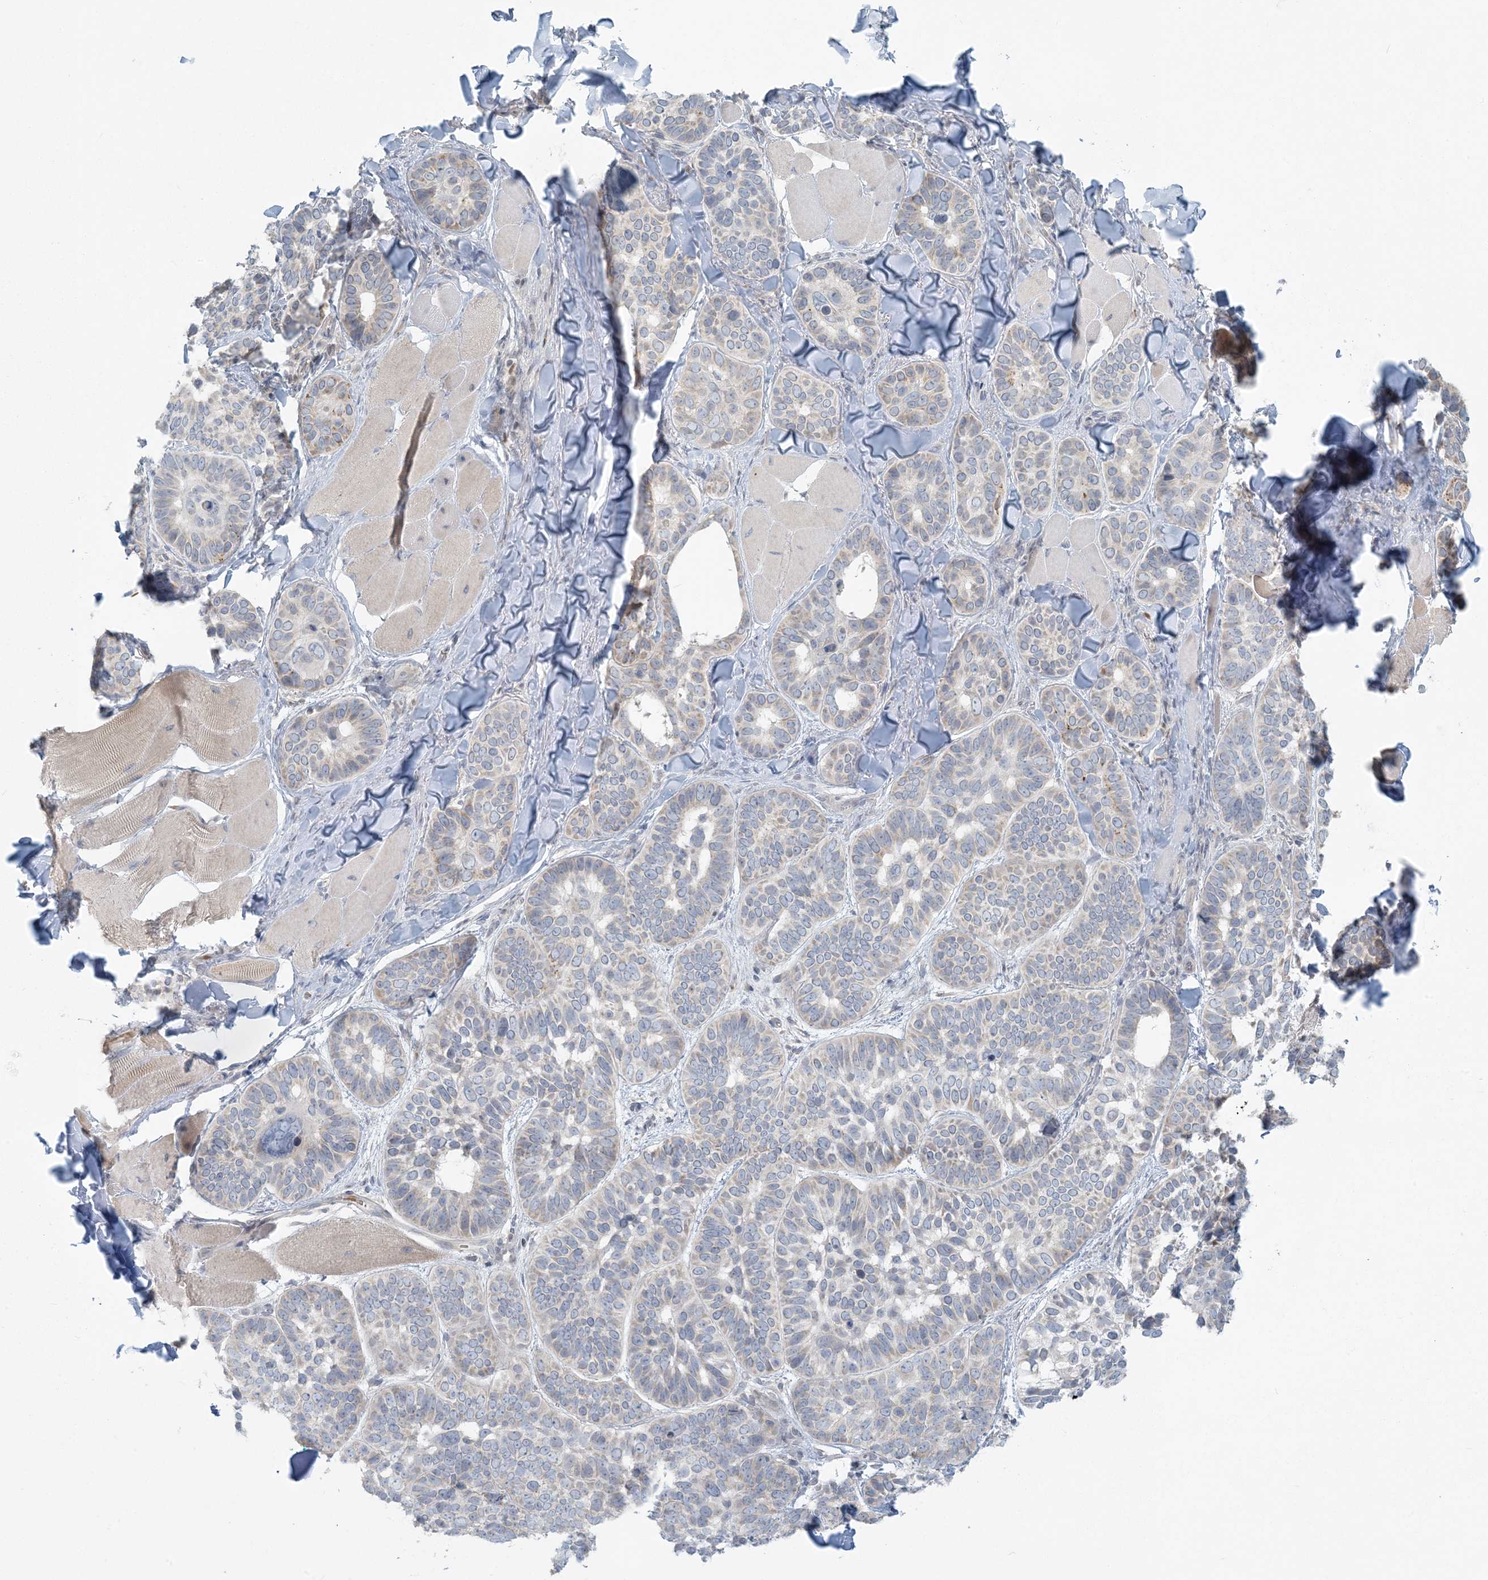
{"staining": {"intensity": "weak", "quantity": "<25%", "location": "cytoplasmic/membranous"}, "tissue": "skin cancer", "cell_type": "Tumor cells", "image_type": "cancer", "snomed": [{"axis": "morphology", "description": "Basal cell carcinoma"}, {"axis": "topography", "description": "Skin"}], "caption": "Immunohistochemistry of skin basal cell carcinoma demonstrates no positivity in tumor cells.", "gene": "CTDNEP1", "patient": {"sex": "male", "age": 62}}